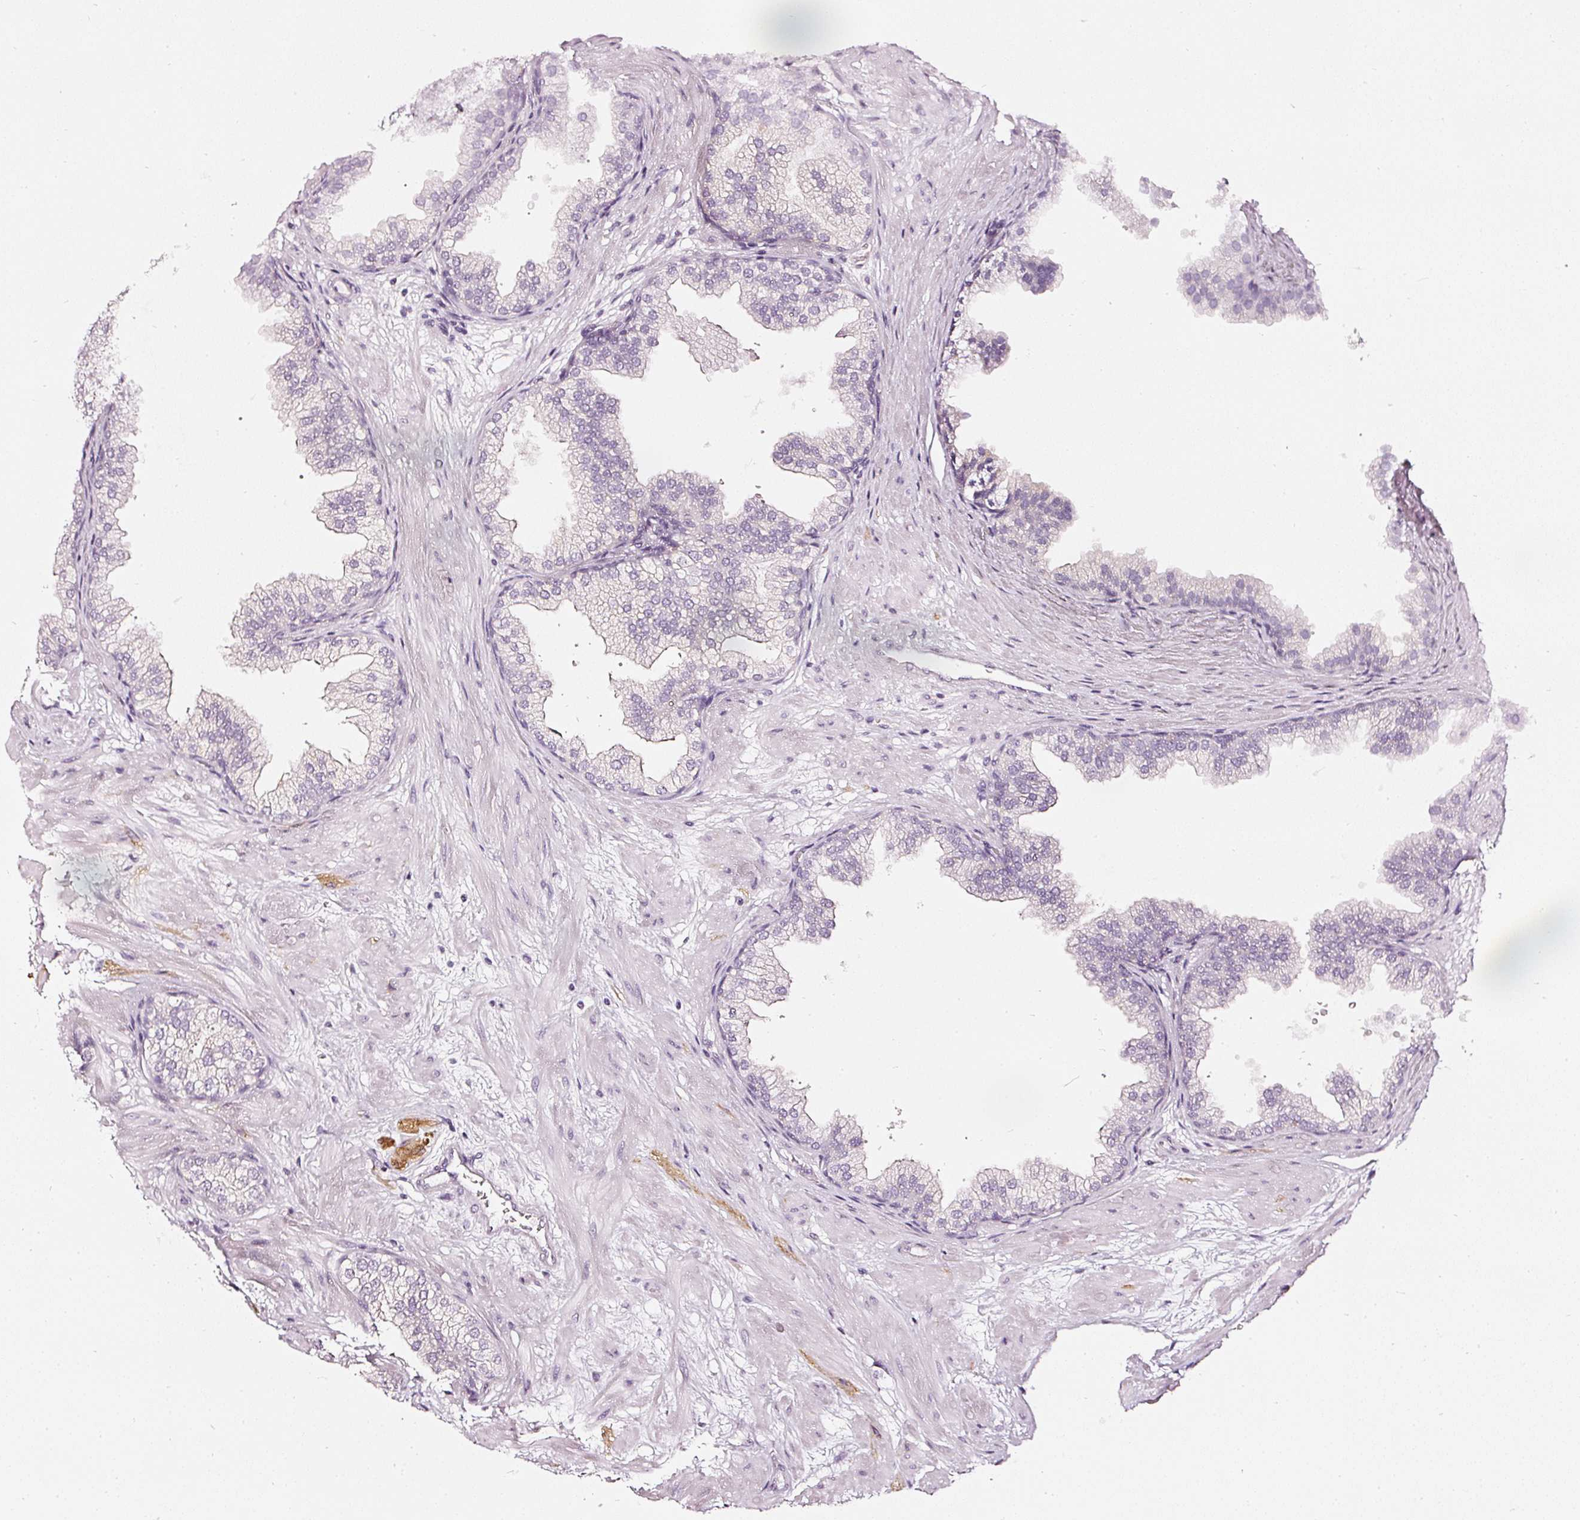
{"staining": {"intensity": "negative", "quantity": "none", "location": "none"}, "tissue": "prostate", "cell_type": "Glandular cells", "image_type": "normal", "snomed": [{"axis": "morphology", "description": "Normal tissue, NOS"}, {"axis": "topography", "description": "Prostate"}], "caption": "Immunohistochemistry photomicrograph of benign prostate: human prostate stained with DAB (3,3'-diaminobenzidine) displays no significant protein expression in glandular cells.", "gene": "CNP", "patient": {"sex": "male", "age": 37}}